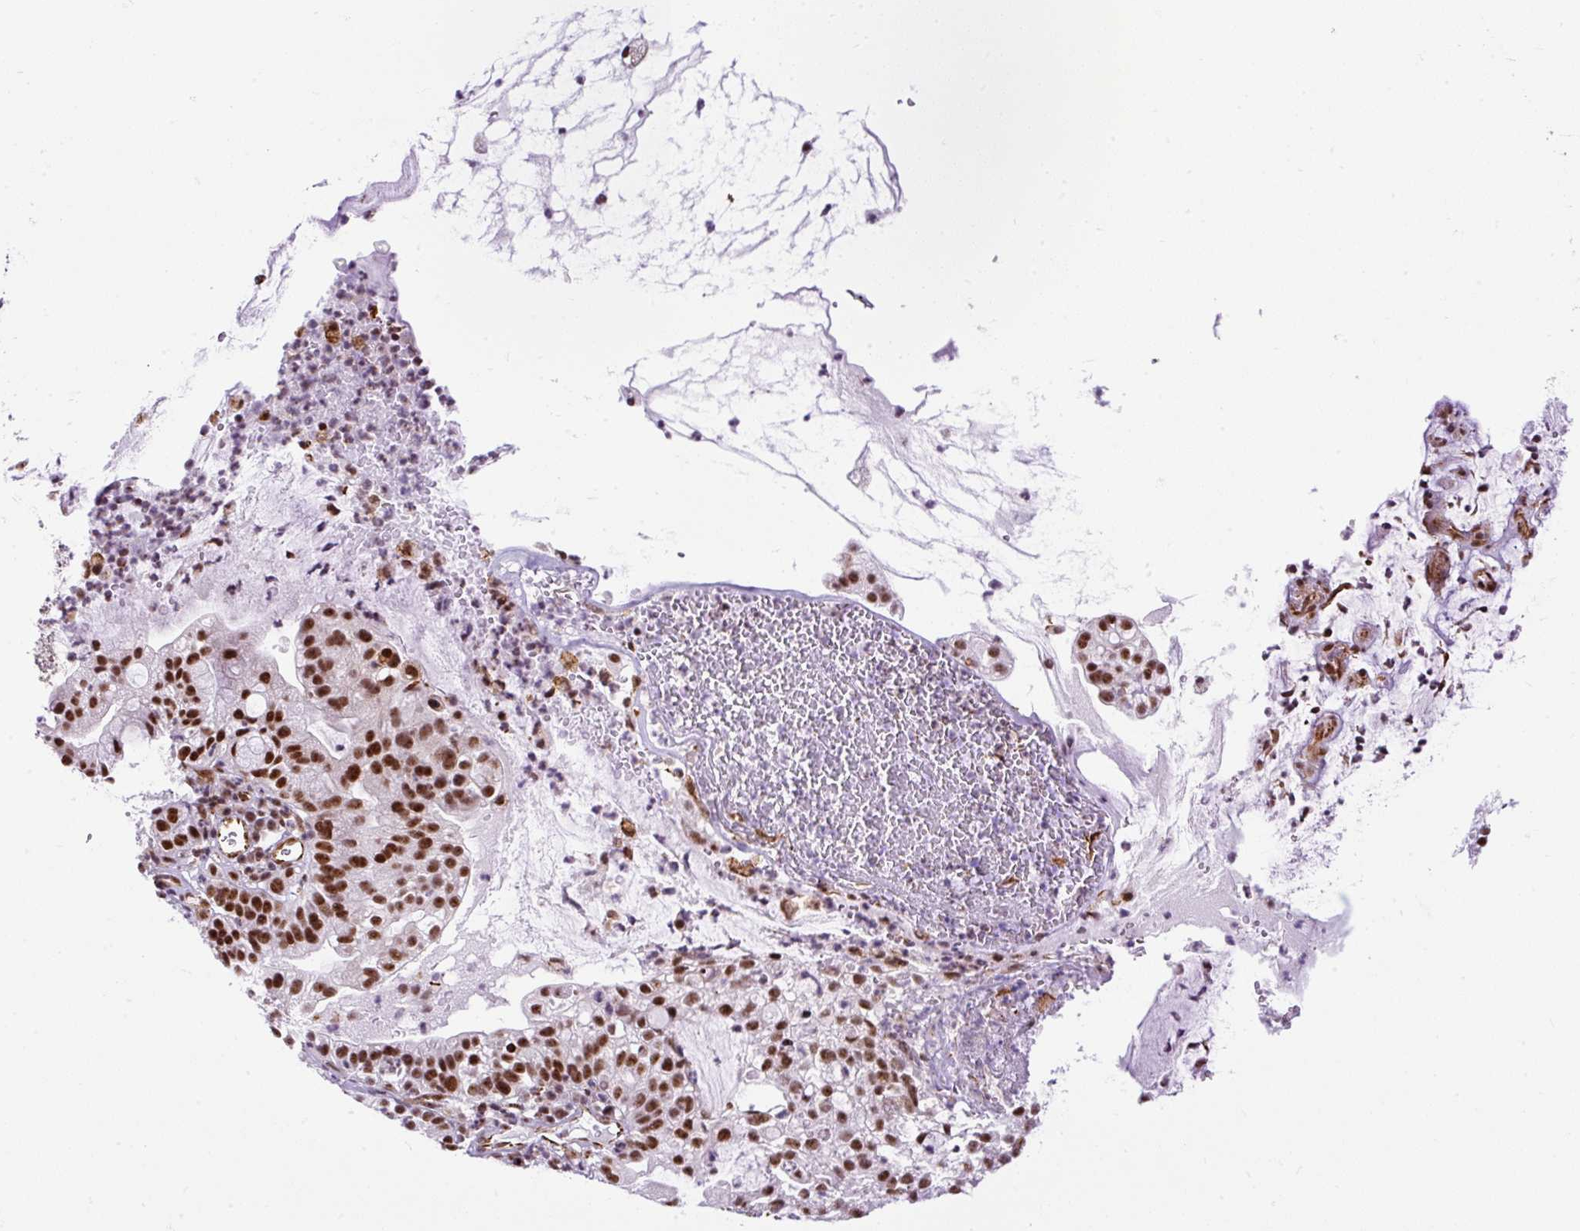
{"staining": {"intensity": "strong", "quantity": ">75%", "location": "nuclear"}, "tissue": "cervical cancer", "cell_type": "Tumor cells", "image_type": "cancer", "snomed": [{"axis": "morphology", "description": "Adenocarcinoma, NOS"}, {"axis": "topography", "description": "Cervix"}], "caption": "Immunohistochemistry (IHC) micrograph of neoplastic tissue: cervical cancer (adenocarcinoma) stained using immunohistochemistry (IHC) displays high levels of strong protein expression localized specifically in the nuclear of tumor cells, appearing as a nuclear brown color.", "gene": "LUC7L2", "patient": {"sex": "female", "age": 41}}